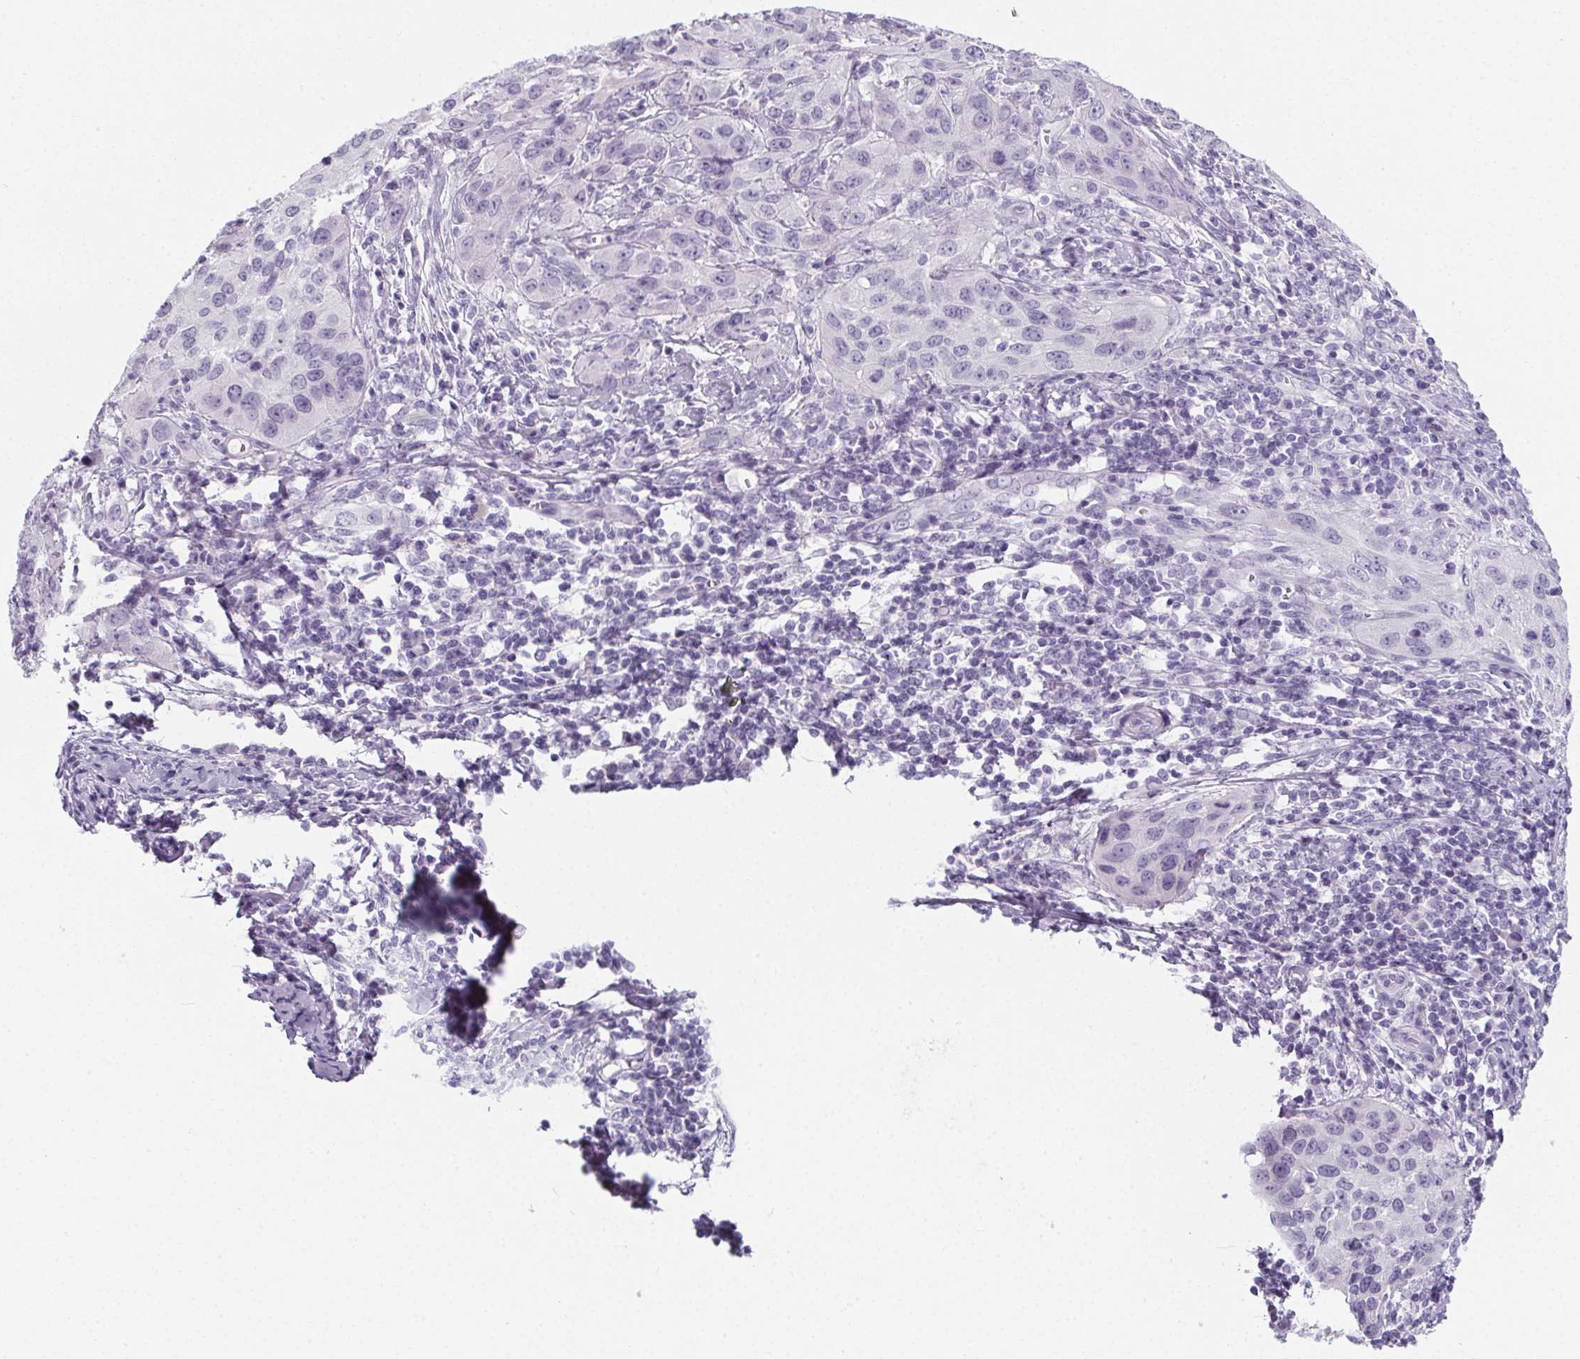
{"staining": {"intensity": "negative", "quantity": "none", "location": "none"}, "tissue": "cervical cancer", "cell_type": "Tumor cells", "image_type": "cancer", "snomed": [{"axis": "morphology", "description": "Normal tissue, NOS"}, {"axis": "morphology", "description": "Squamous cell carcinoma, NOS"}, {"axis": "topography", "description": "Cervix"}], "caption": "IHC micrograph of human cervical cancer (squamous cell carcinoma) stained for a protein (brown), which reveals no positivity in tumor cells. (DAB (3,3'-diaminobenzidine) immunohistochemistry visualized using brightfield microscopy, high magnification).", "gene": "ADRB1", "patient": {"sex": "female", "age": 51}}